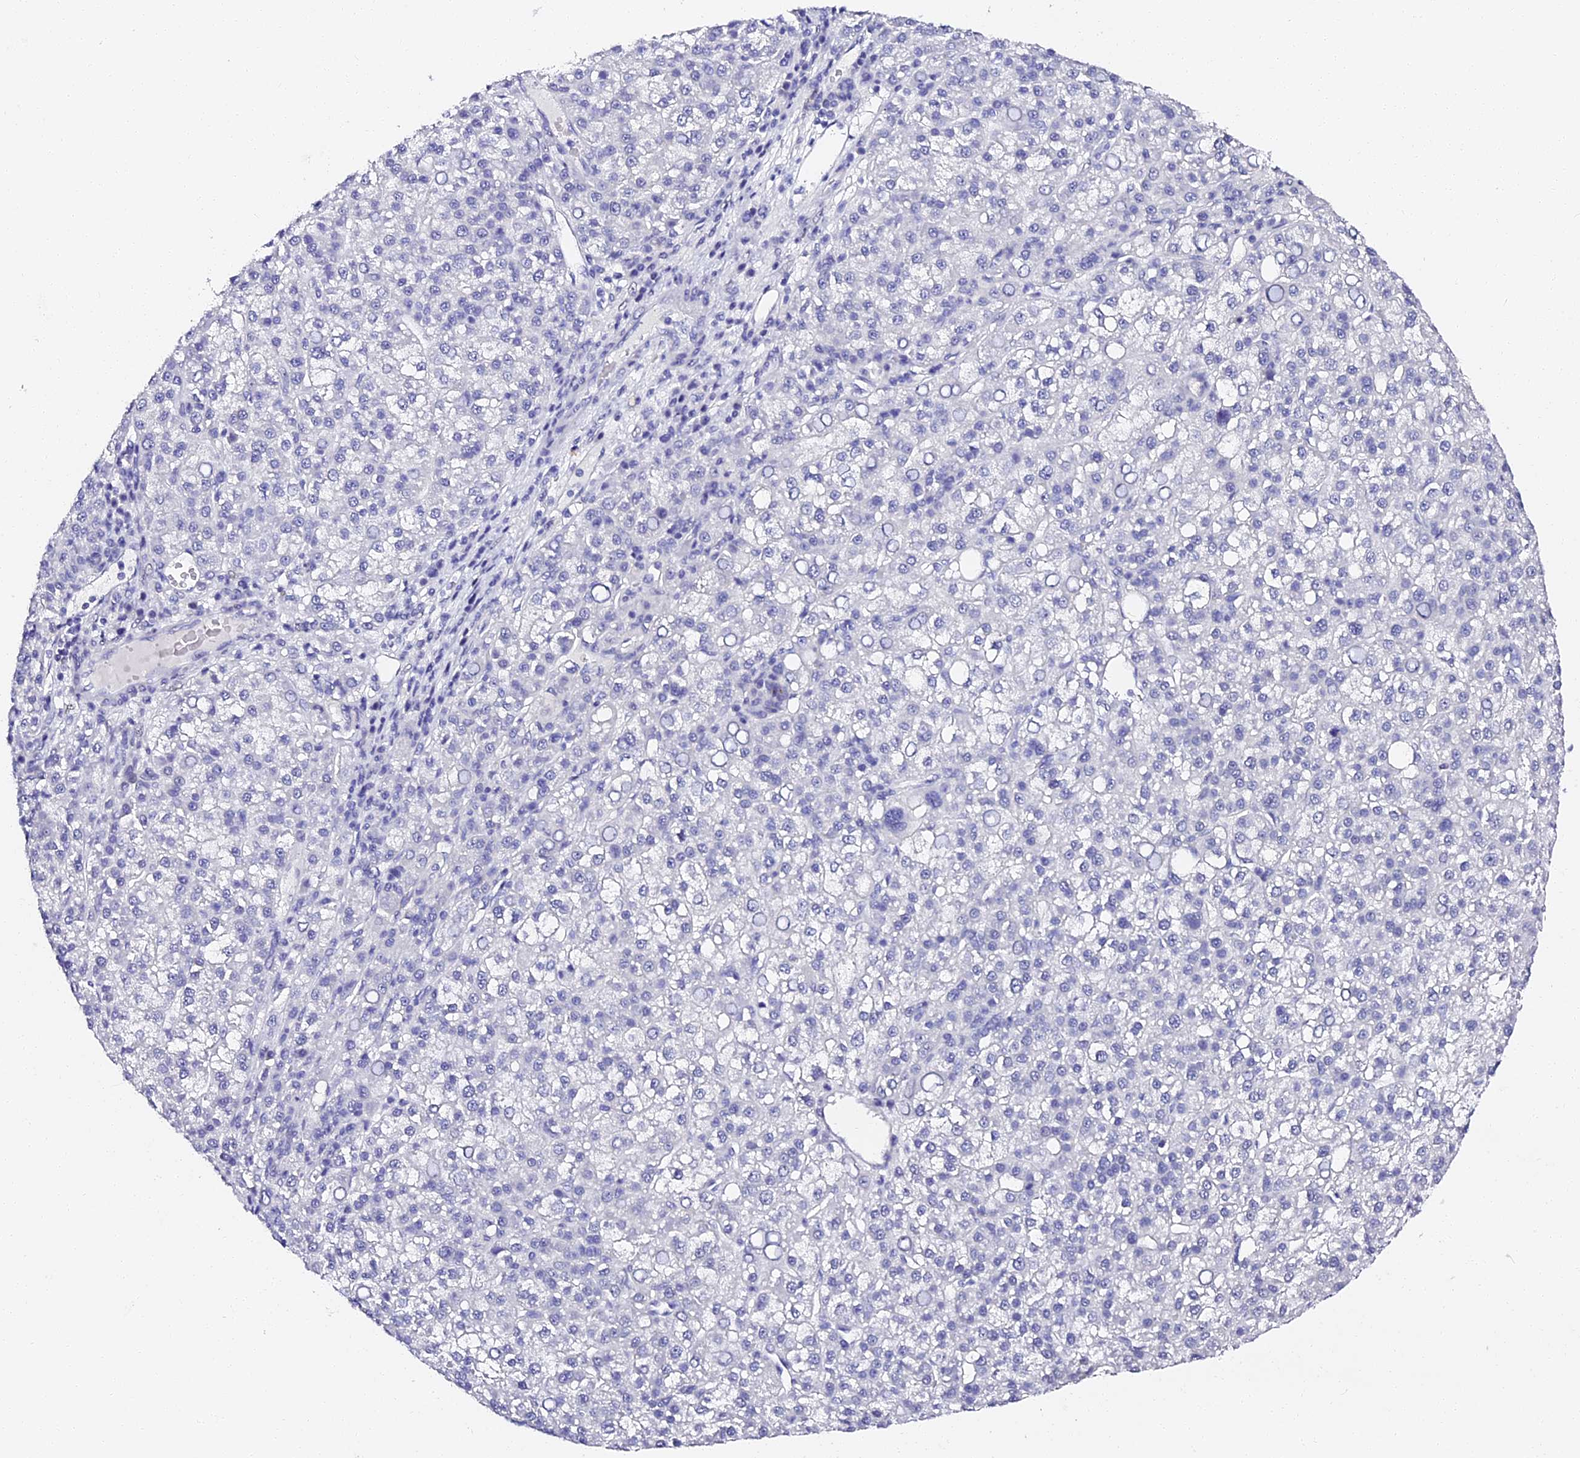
{"staining": {"intensity": "negative", "quantity": "none", "location": "none"}, "tissue": "liver cancer", "cell_type": "Tumor cells", "image_type": "cancer", "snomed": [{"axis": "morphology", "description": "Carcinoma, Hepatocellular, NOS"}, {"axis": "topography", "description": "Liver"}], "caption": "There is no significant staining in tumor cells of liver hepatocellular carcinoma. (DAB (3,3'-diaminobenzidine) immunohistochemistry with hematoxylin counter stain).", "gene": "VPS33B", "patient": {"sex": "female", "age": 58}}